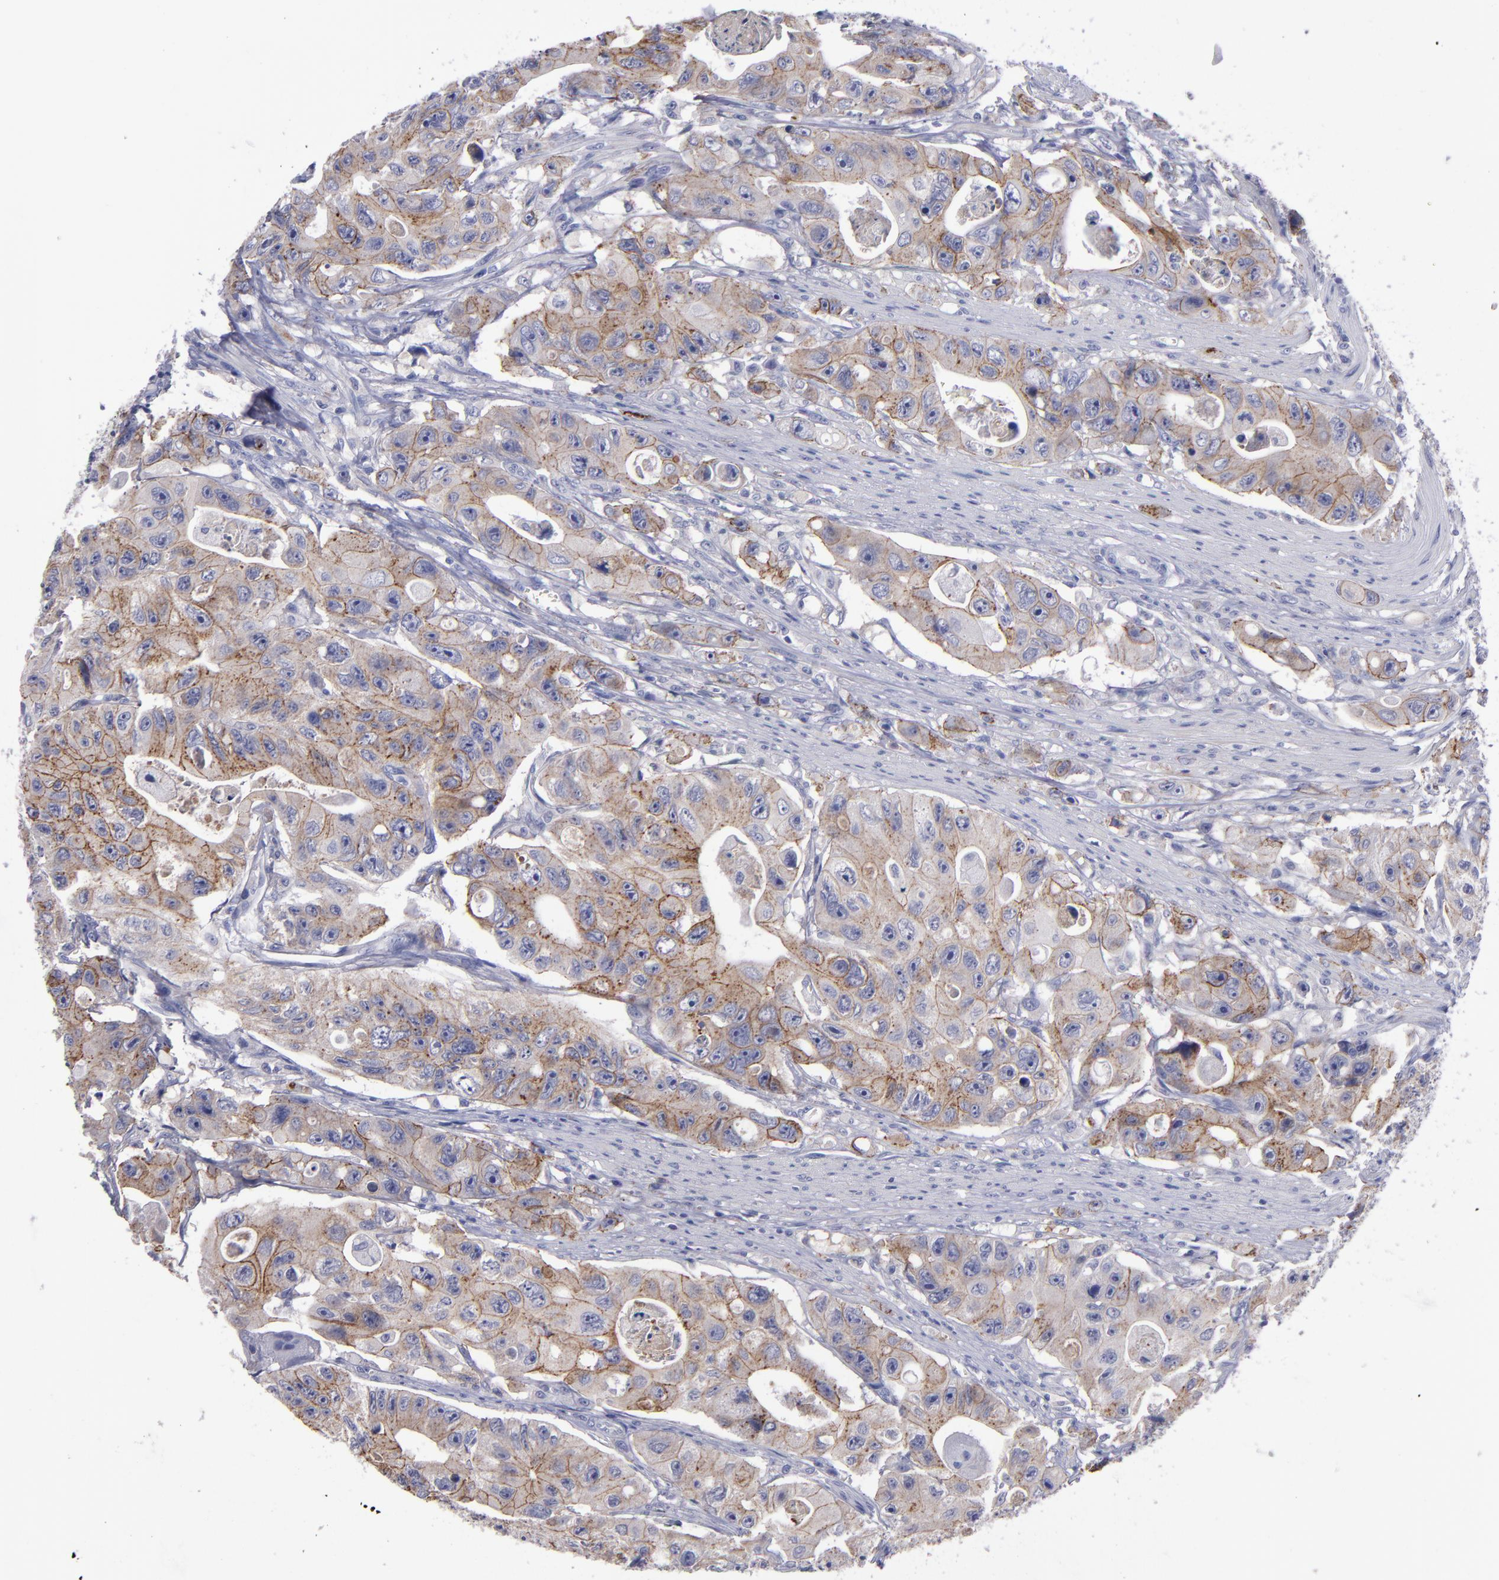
{"staining": {"intensity": "moderate", "quantity": ">75%", "location": "cytoplasmic/membranous"}, "tissue": "colorectal cancer", "cell_type": "Tumor cells", "image_type": "cancer", "snomed": [{"axis": "morphology", "description": "Adenocarcinoma, NOS"}, {"axis": "topography", "description": "Colon"}], "caption": "A brown stain shows moderate cytoplasmic/membranous expression of a protein in colorectal cancer (adenocarcinoma) tumor cells.", "gene": "CDH3", "patient": {"sex": "female", "age": 46}}